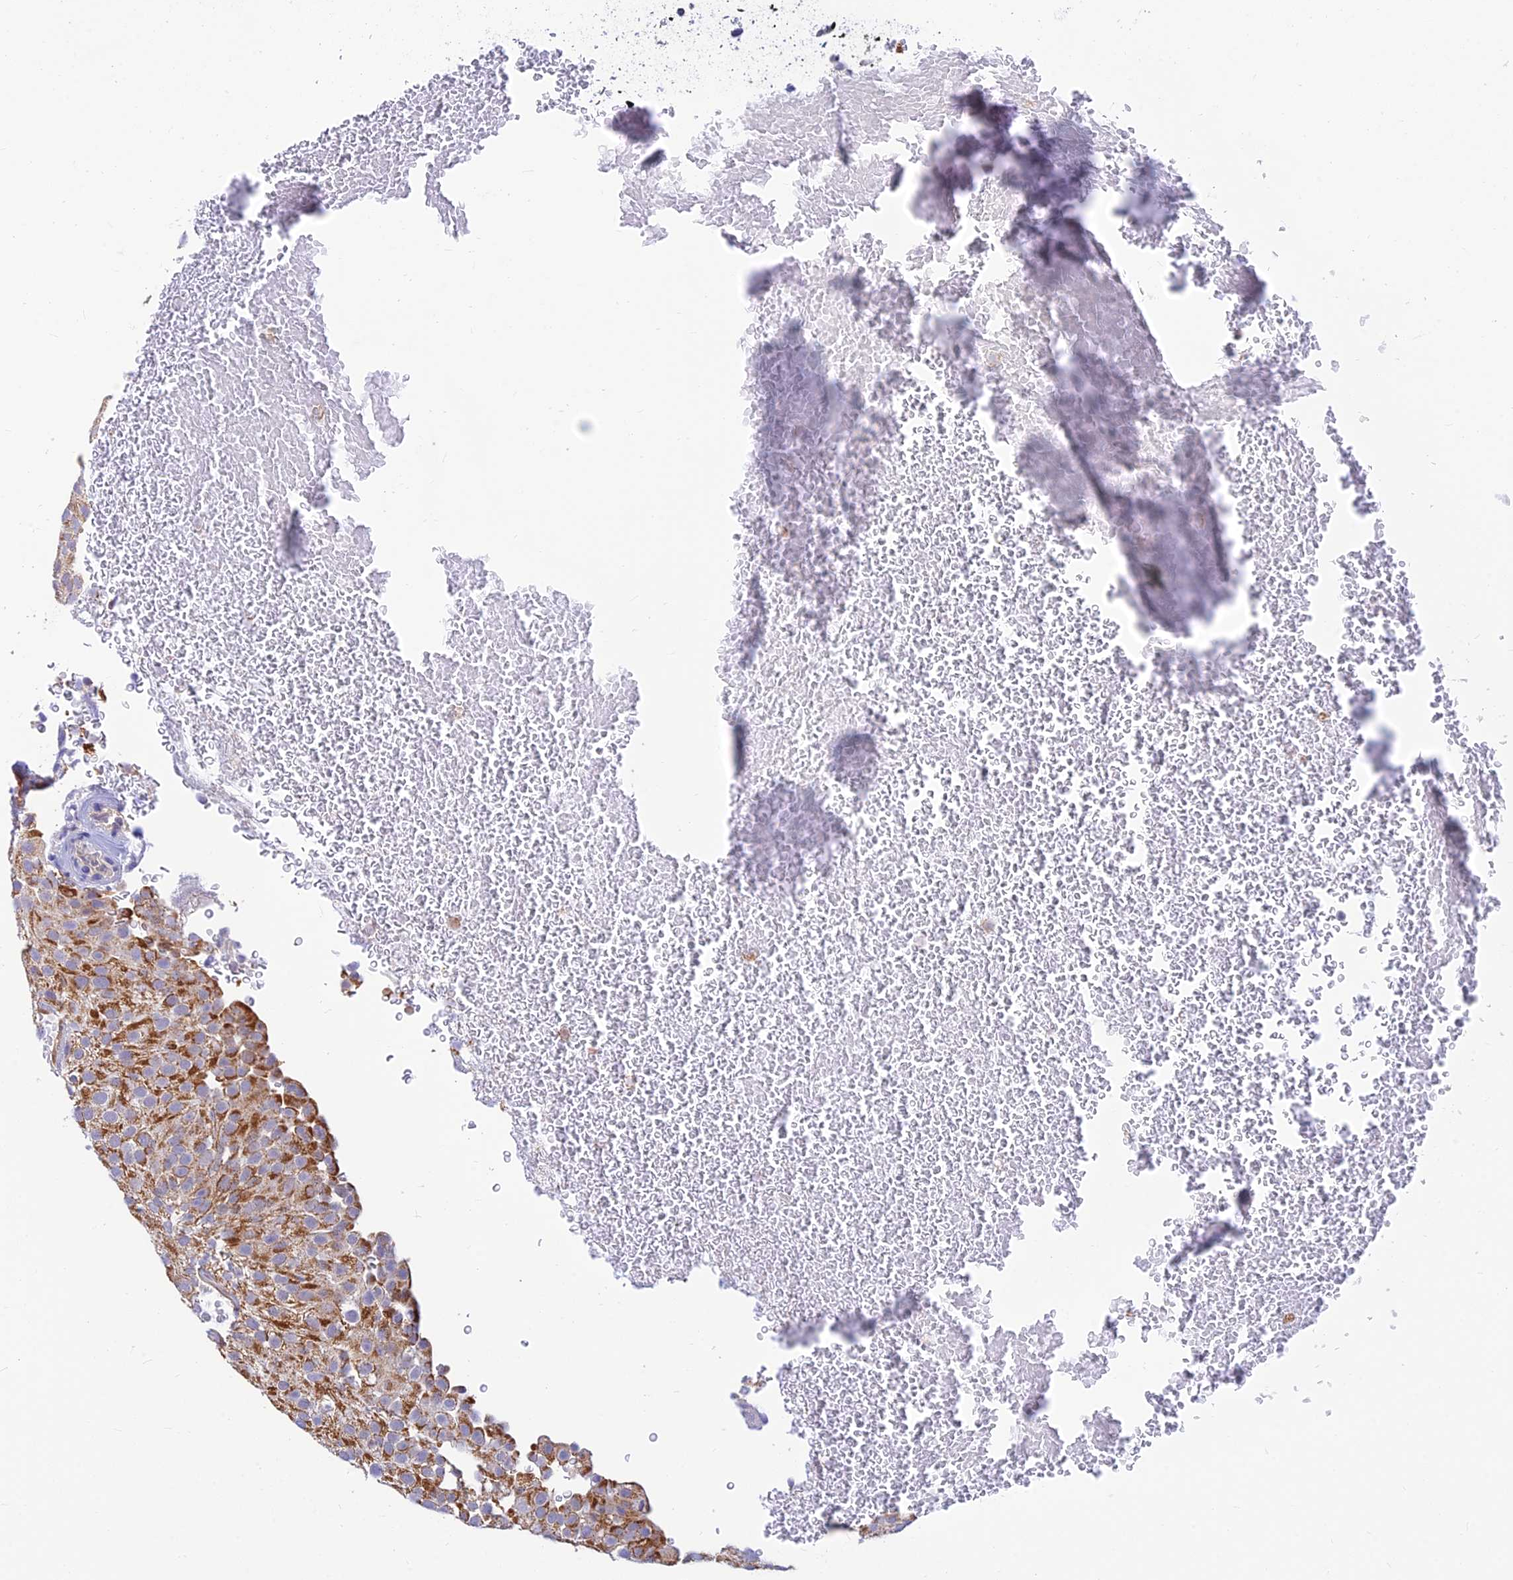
{"staining": {"intensity": "moderate", "quantity": ">75%", "location": "cytoplasmic/membranous"}, "tissue": "urothelial cancer", "cell_type": "Tumor cells", "image_type": "cancer", "snomed": [{"axis": "morphology", "description": "Urothelial carcinoma, Low grade"}, {"axis": "topography", "description": "Urinary bladder"}], "caption": "The photomicrograph shows a brown stain indicating the presence of a protein in the cytoplasmic/membranous of tumor cells in urothelial carcinoma (low-grade).", "gene": "LYSMD2", "patient": {"sex": "male", "age": 78}}